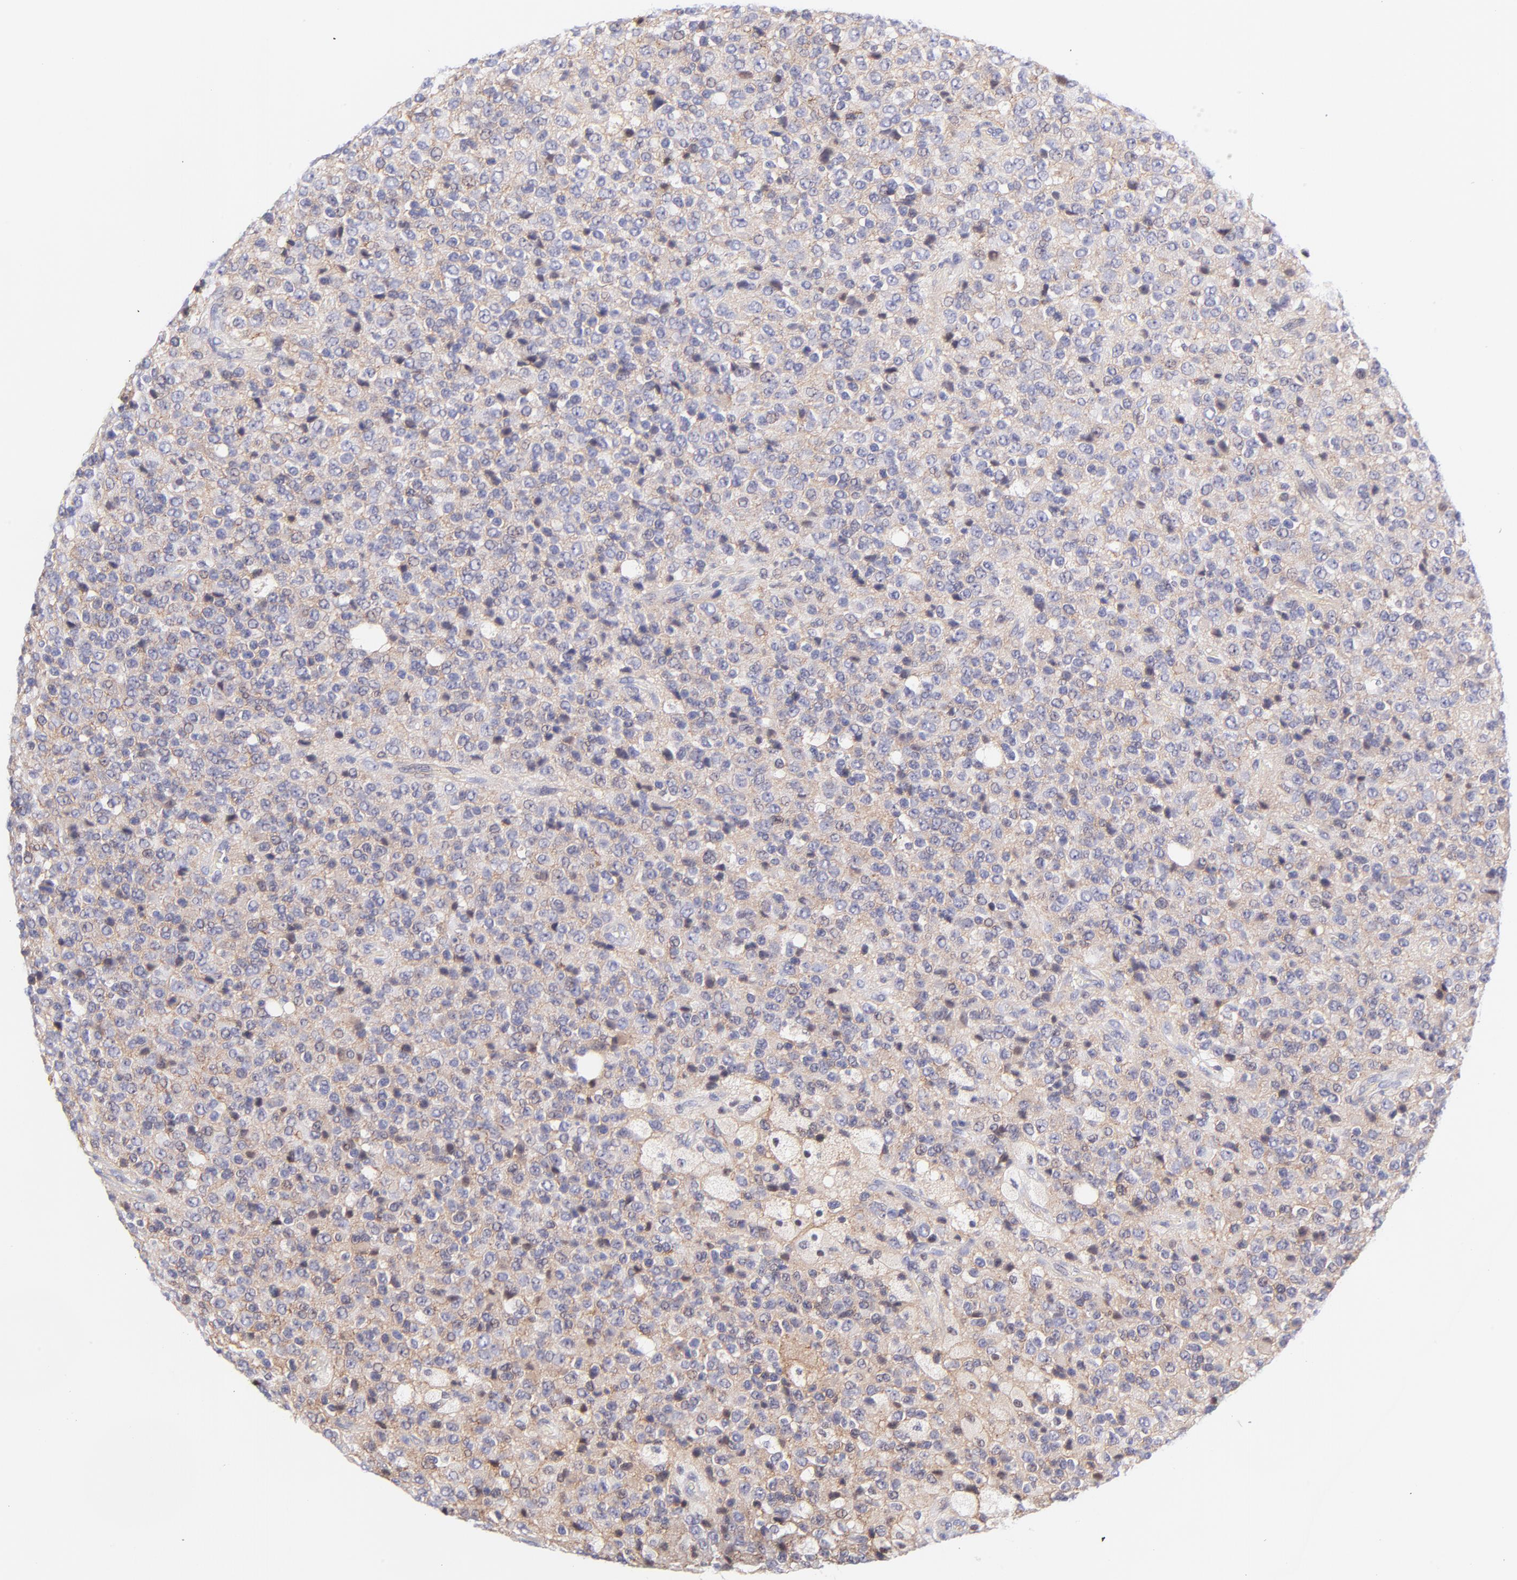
{"staining": {"intensity": "negative", "quantity": "none", "location": "none"}, "tissue": "glioma", "cell_type": "Tumor cells", "image_type": "cancer", "snomed": [{"axis": "morphology", "description": "Glioma, malignant, High grade"}, {"axis": "topography", "description": "pancreas cauda"}], "caption": "Immunohistochemistry (IHC) of glioma reveals no positivity in tumor cells.", "gene": "PBDC1", "patient": {"sex": "male", "age": 60}}